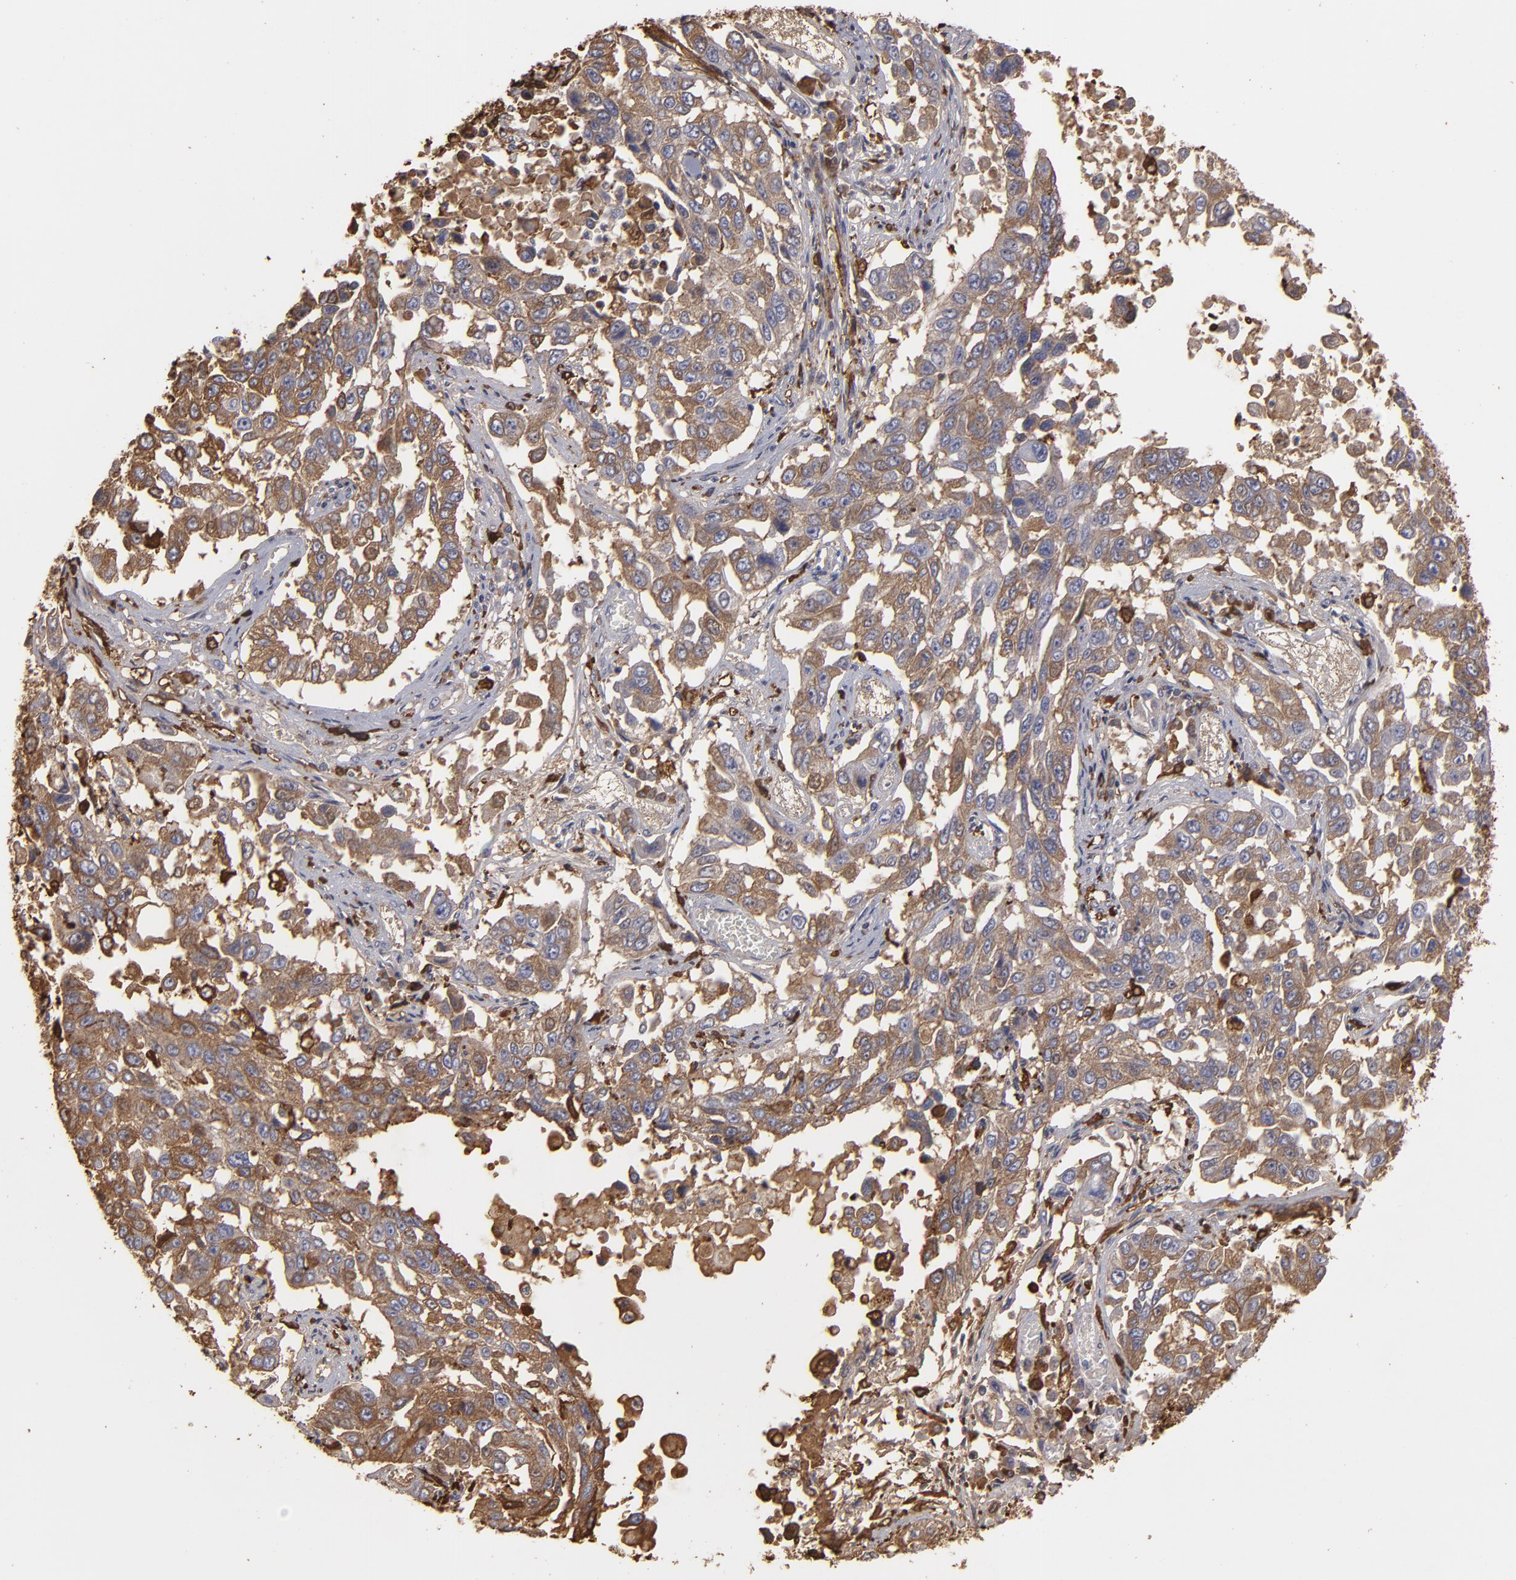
{"staining": {"intensity": "strong", "quantity": ">75%", "location": "cytoplasmic/membranous"}, "tissue": "lung cancer", "cell_type": "Tumor cells", "image_type": "cancer", "snomed": [{"axis": "morphology", "description": "Squamous cell carcinoma, NOS"}, {"axis": "topography", "description": "Lung"}], "caption": "A brown stain labels strong cytoplasmic/membranous positivity of a protein in lung squamous cell carcinoma tumor cells.", "gene": "ODC1", "patient": {"sex": "male", "age": 71}}